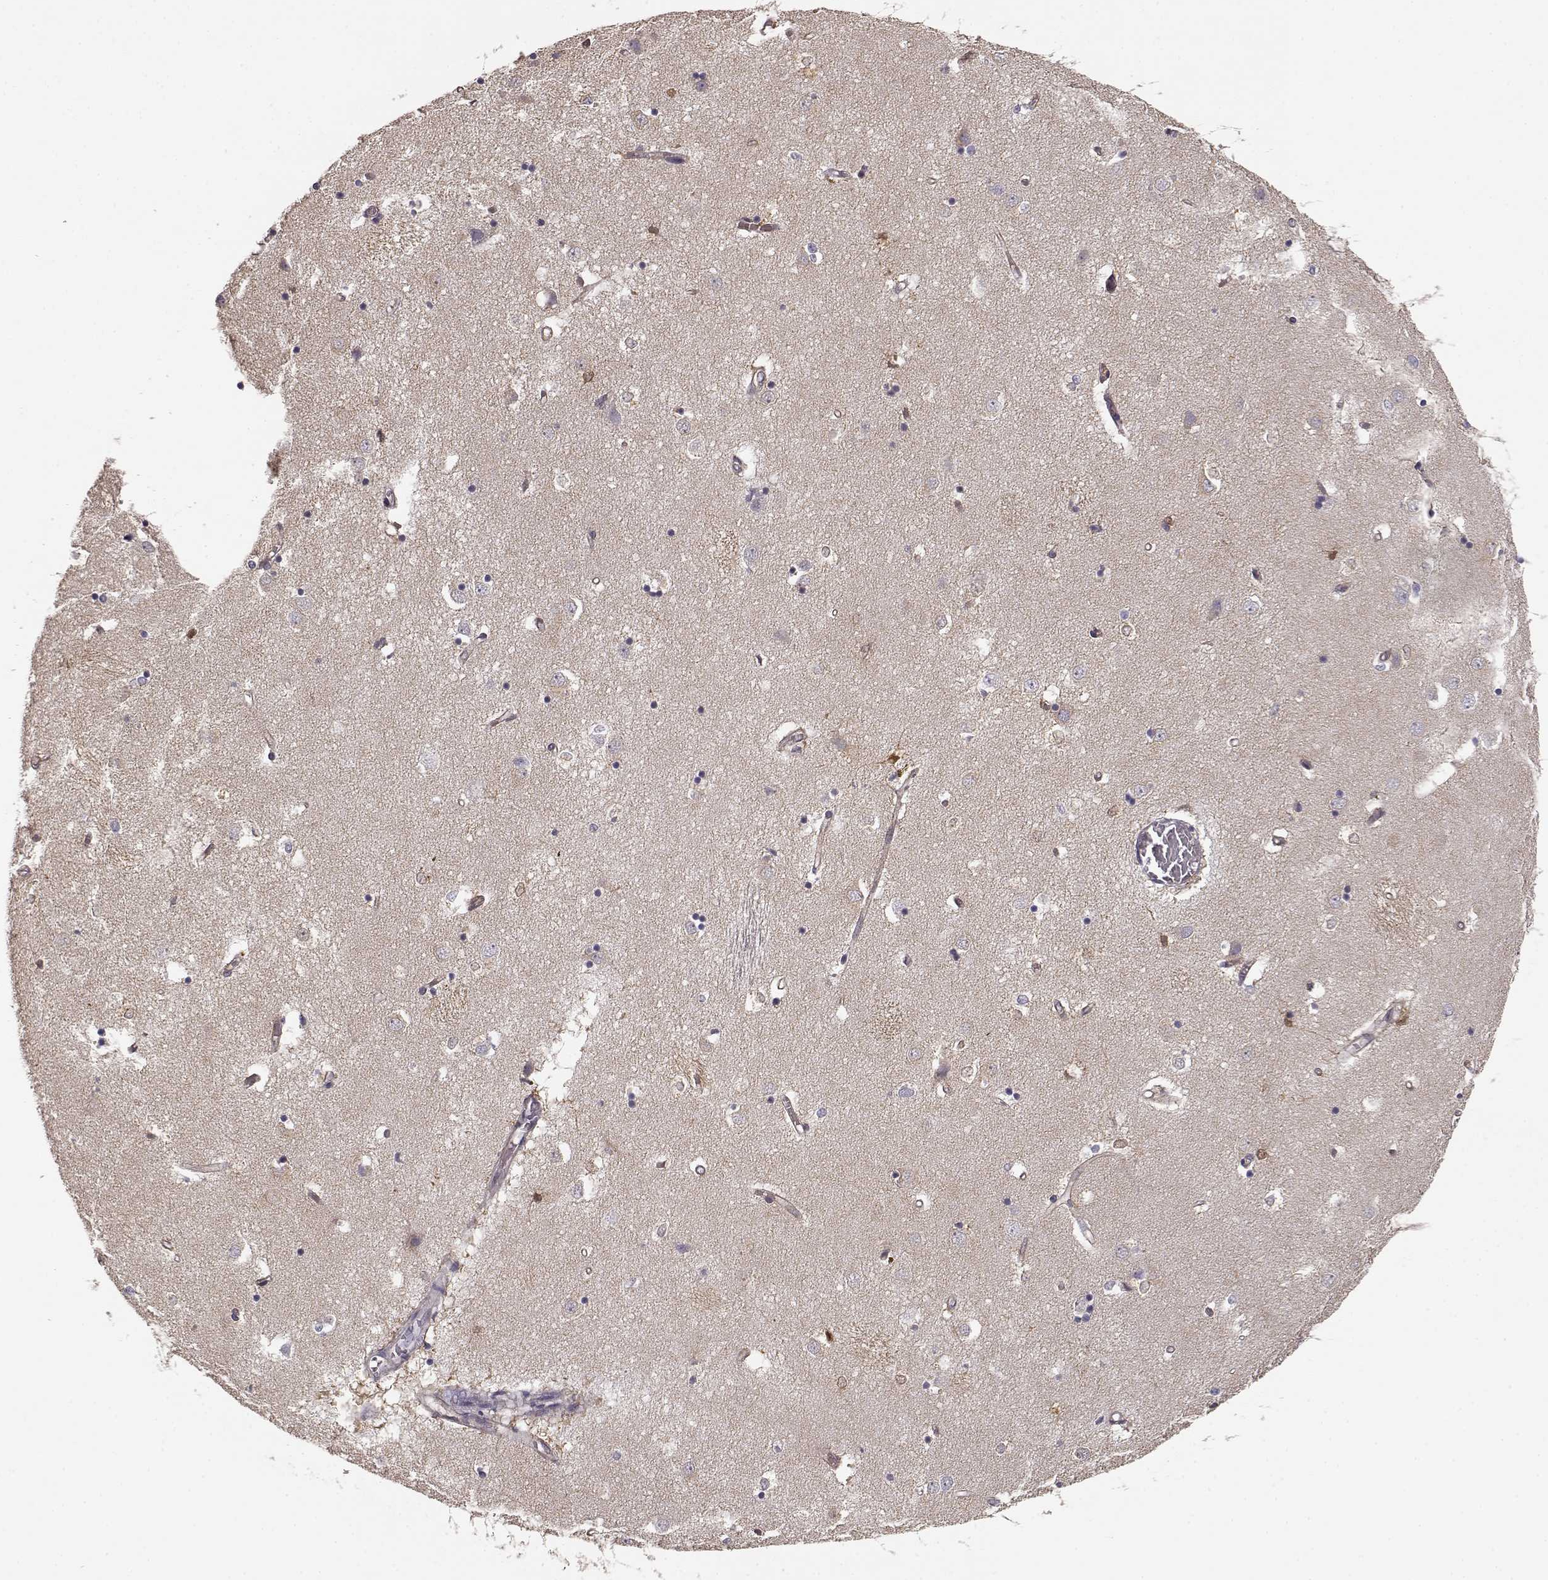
{"staining": {"intensity": "negative", "quantity": "none", "location": "none"}, "tissue": "caudate", "cell_type": "Glial cells", "image_type": "normal", "snomed": [{"axis": "morphology", "description": "Normal tissue, NOS"}, {"axis": "topography", "description": "Lateral ventricle wall"}], "caption": "Immunohistochemistry of unremarkable caudate reveals no expression in glial cells.", "gene": "GHR", "patient": {"sex": "male", "age": 54}}